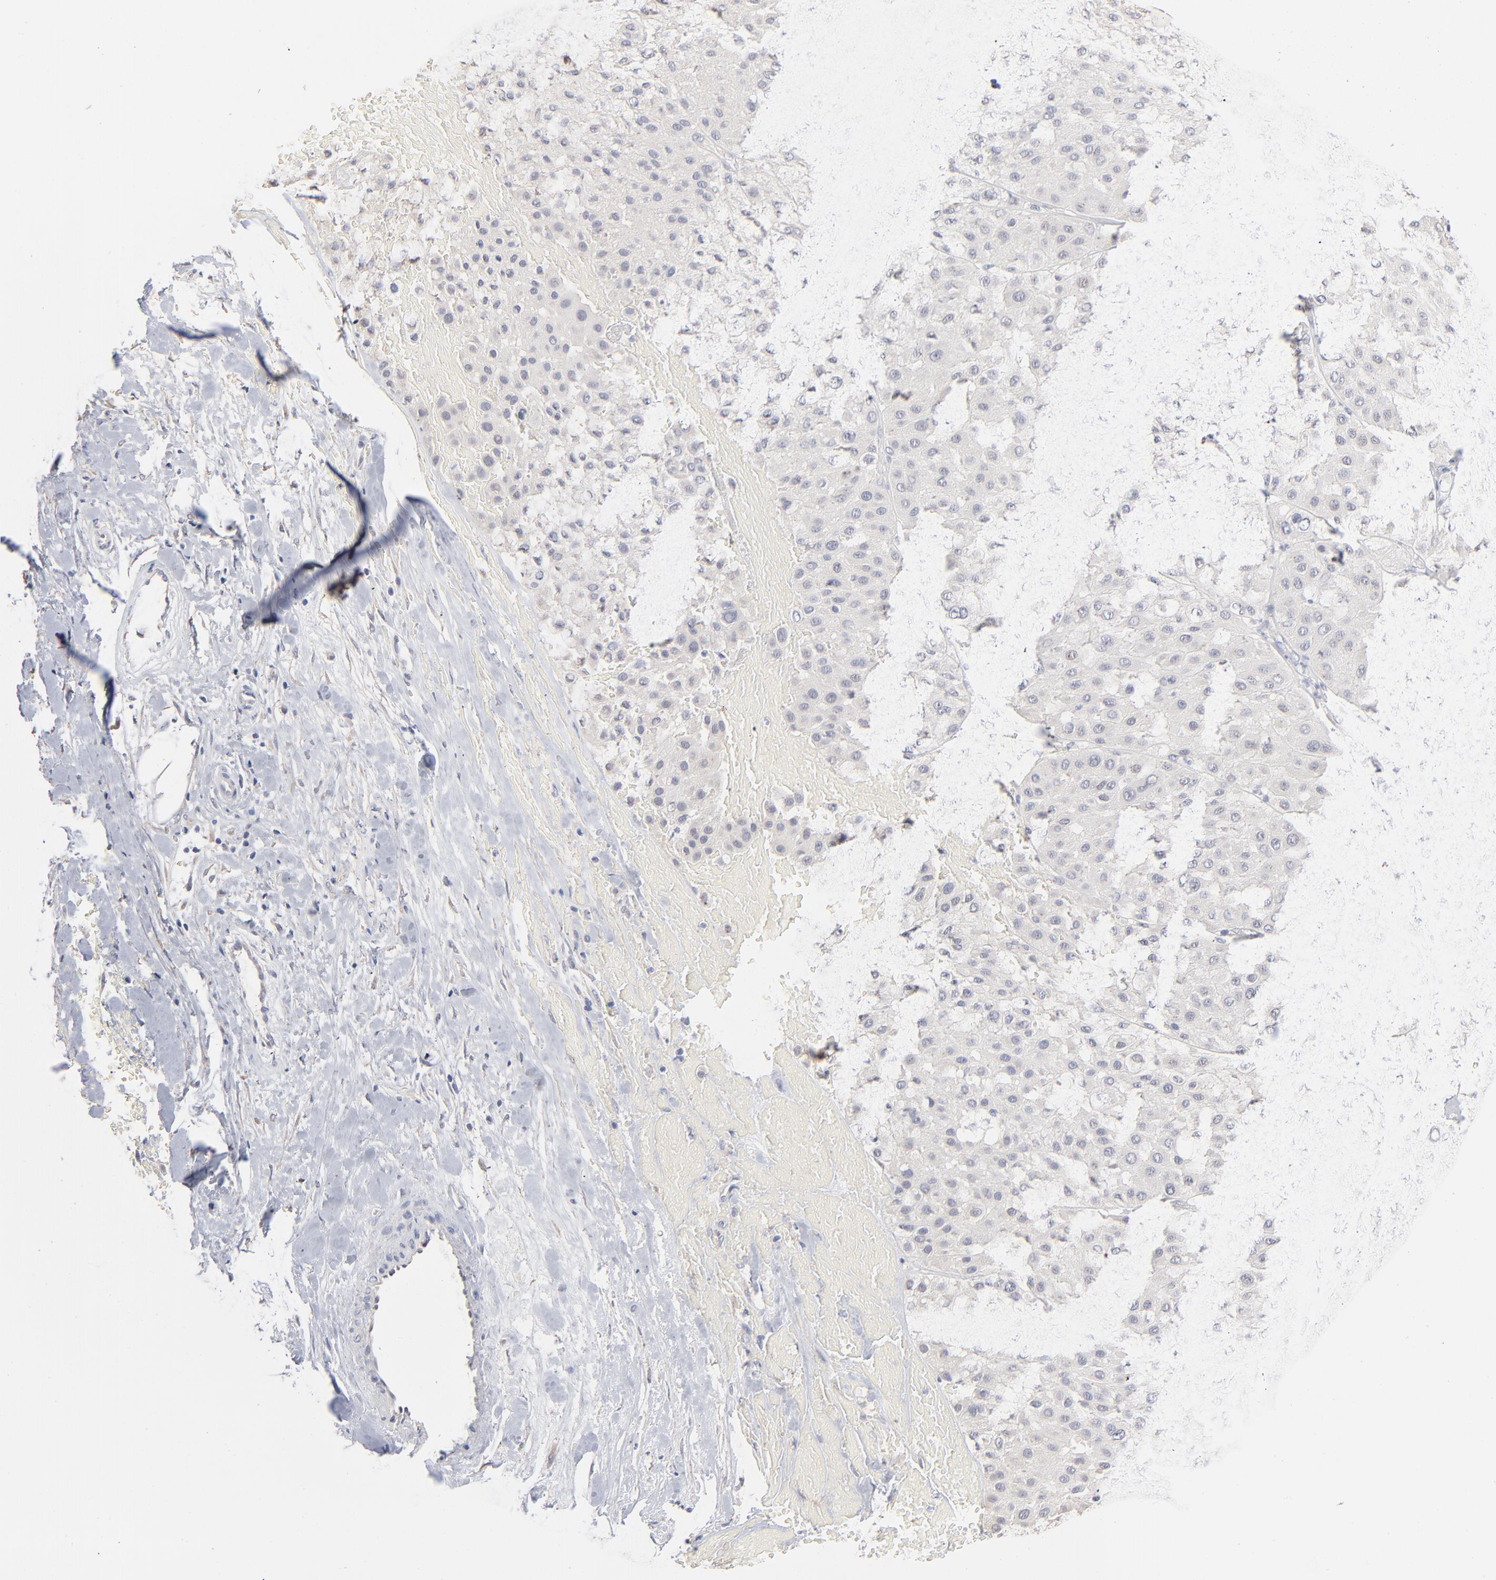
{"staining": {"intensity": "negative", "quantity": "none", "location": "none"}, "tissue": "melanoma", "cell_type": "Tumor cells", "image_type": "cancer", "snomed": [{"axis": "morphology", "description": "Normal tissue, NOS"}, {"axis": "morphology", "description": "Malignant melanoma, Metastatic site"}, {"axis": "topography", "description": "Skin"}], "caption": "High power microscopy image of an IHC micrograph of malignant melanoma (metastatic site), revealing no significant positivity in tumor cells.", "gene": "DNAL4", "patient": {"sex": "male", "age": 41}}